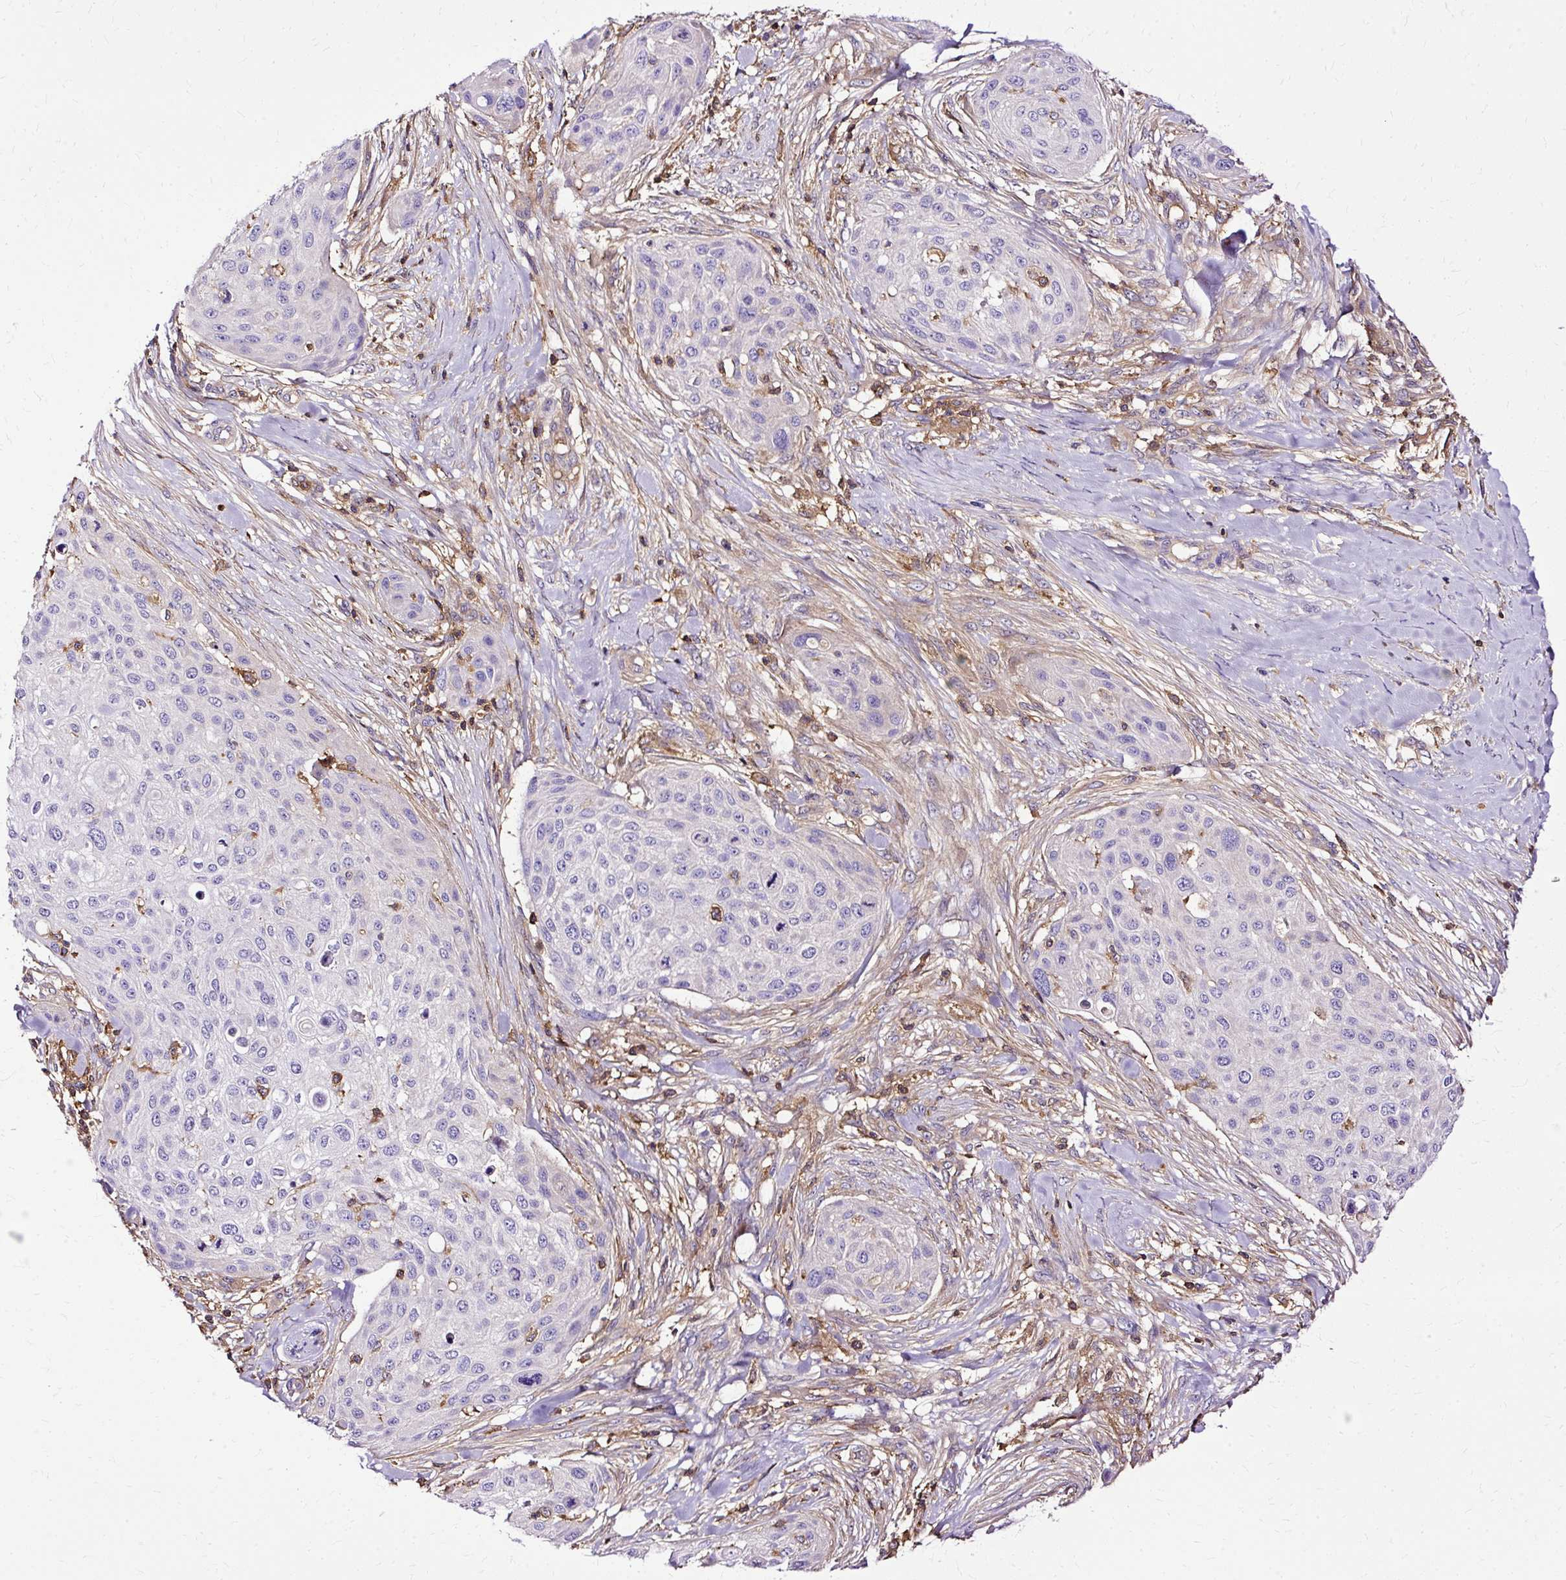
{"staining": {"intensity": "negative", "quantity": "none", "location": "none"}, "tissue": "skin cancer", "cell_type": "Tumor cells", "image_type": "cancer", "snomed": [{"axis": "morphology", "description": "Squamous cell carcinoma, NOS"}, {"axis": "topography", "description": "Skin"}], "caption": "Tumor cells are negative for protein expression in human skin cancer.", "gene": "TWF2", "patient": {"sex": "female", "age": 87}}